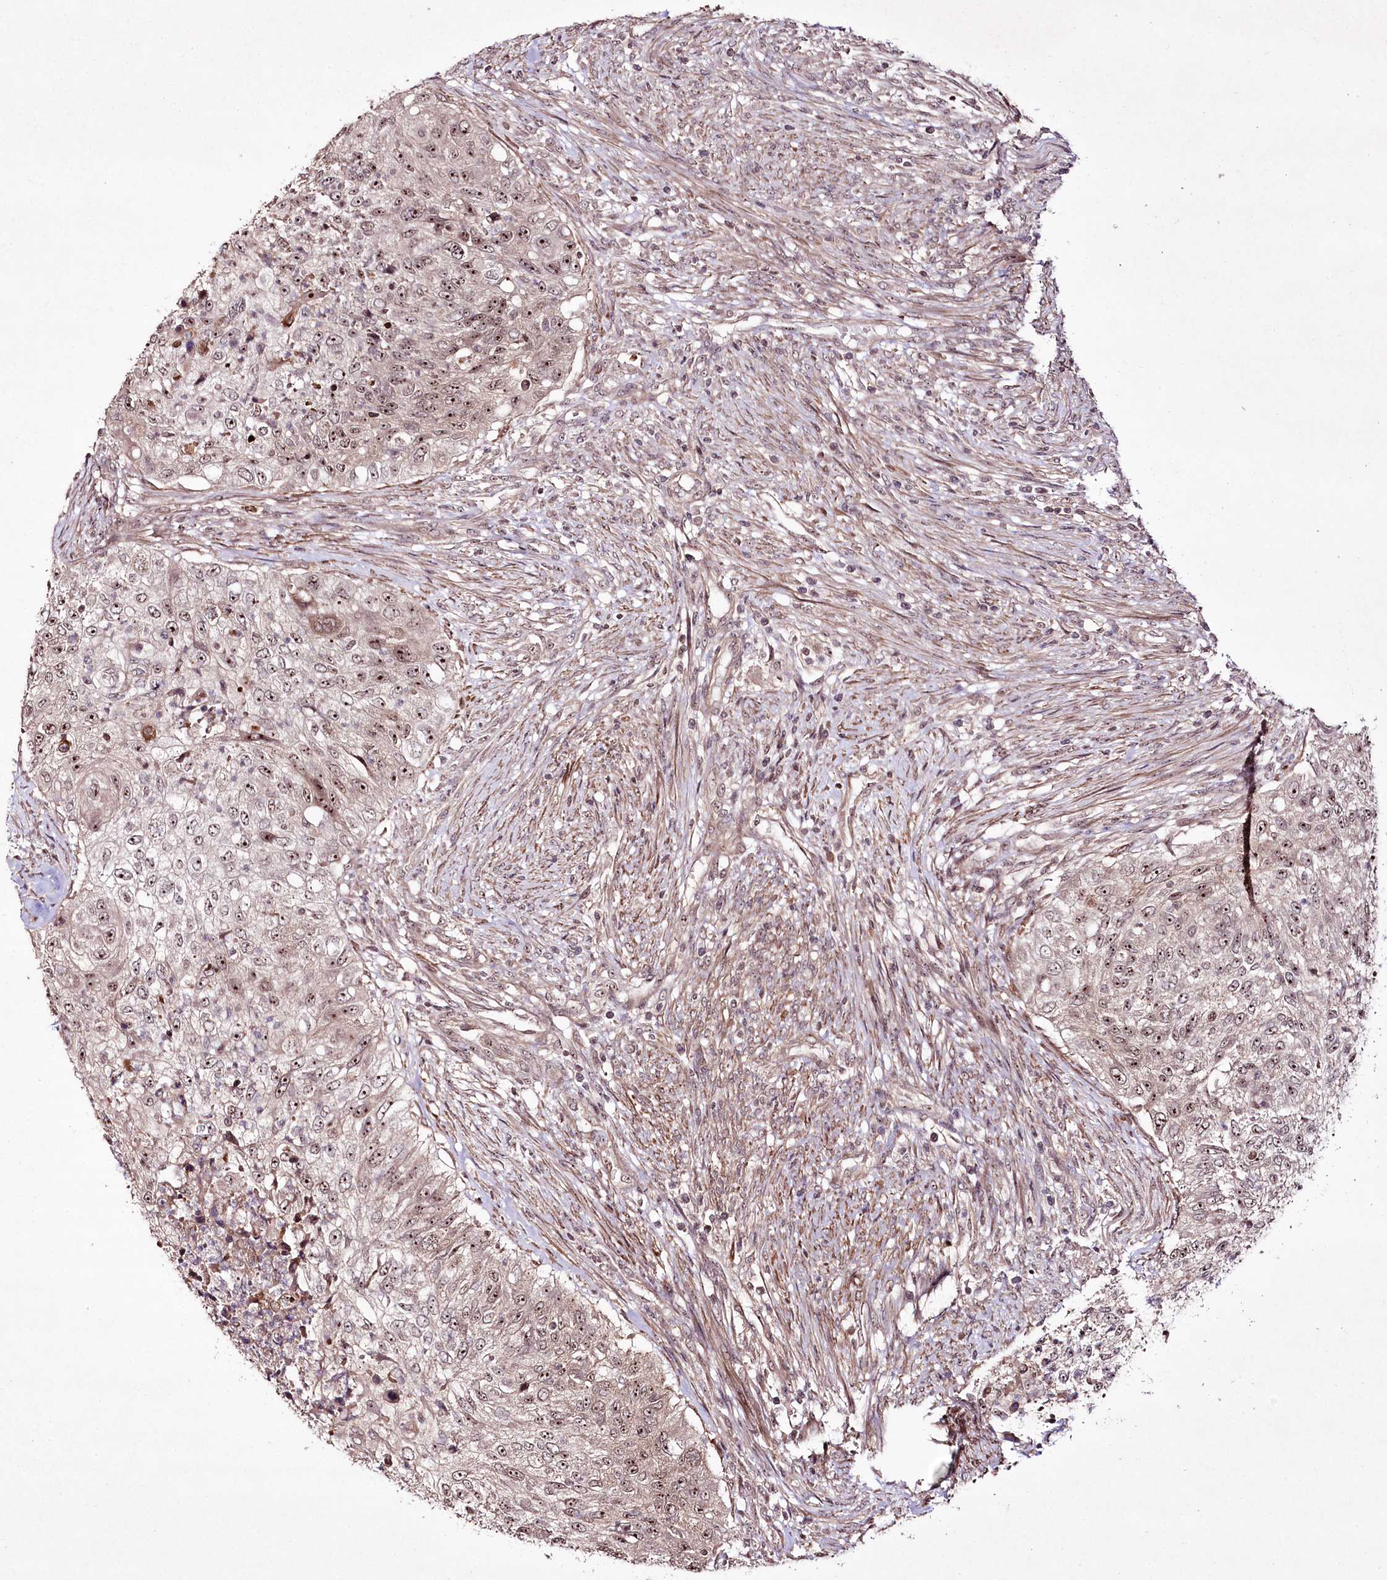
{"staining": {"intensity": "moderate", "quantity": ">75%", "location": "nuclear"}, "tissue": "urothelial cancer", "cell_type": "Tumor cells", "image_type": "cancer", "snomed": [{"axis": "morphology", "description": "Urothelial carcinoma, High grade"}, {"axis": "topography", "description": "Urinary bladder"}], "caption": "High-grade urothelial carcinoma was stained to show a protein in brown. There is medium levels of moderate nuclear positivity in approximately >75% of tumor cells.", "gene": "CCDC59", "patient": {"sex": "female", "age": 60}}